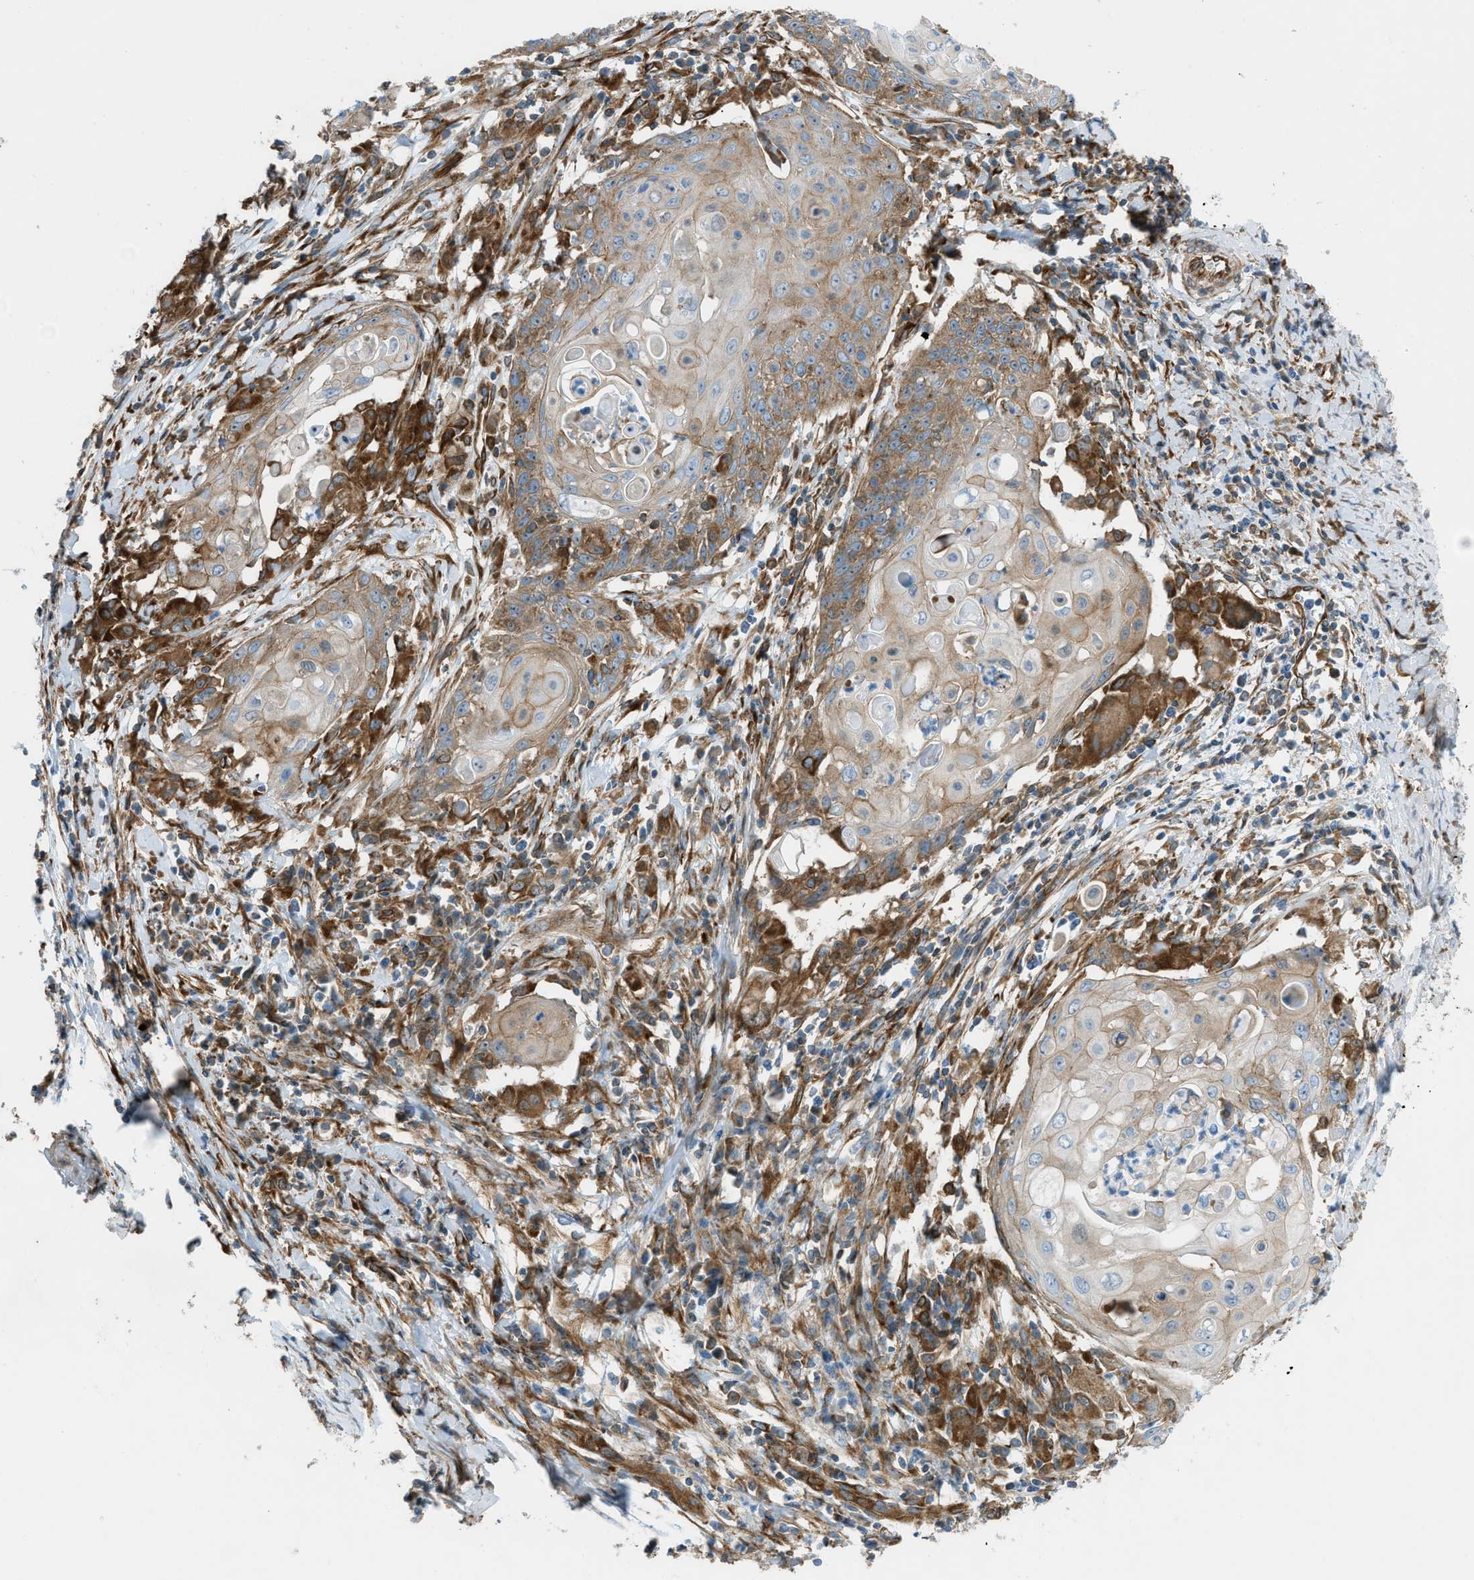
{"staining": {"intensity": "weak", "quantity": ">75%", "location": "cytoplasmic/membranous"}, "tissue": "cervical cancer", "cell_type": "Tumor cells", "image_type": "cancer", "snomed": [{"axis": "morphology", "description": "Squamous cell carcinoma, NOS"}, {"axis": "topography", "description": "Cervix"}], "caption": "About >75% of tumor cells in human cervical cancer demonstrate weak cytoplasmic/membranous protein positivity as visualized by brown immunohistochemical staining.", "gene": "DMAC1", "patient": {"sex": "female", "age": 39}}